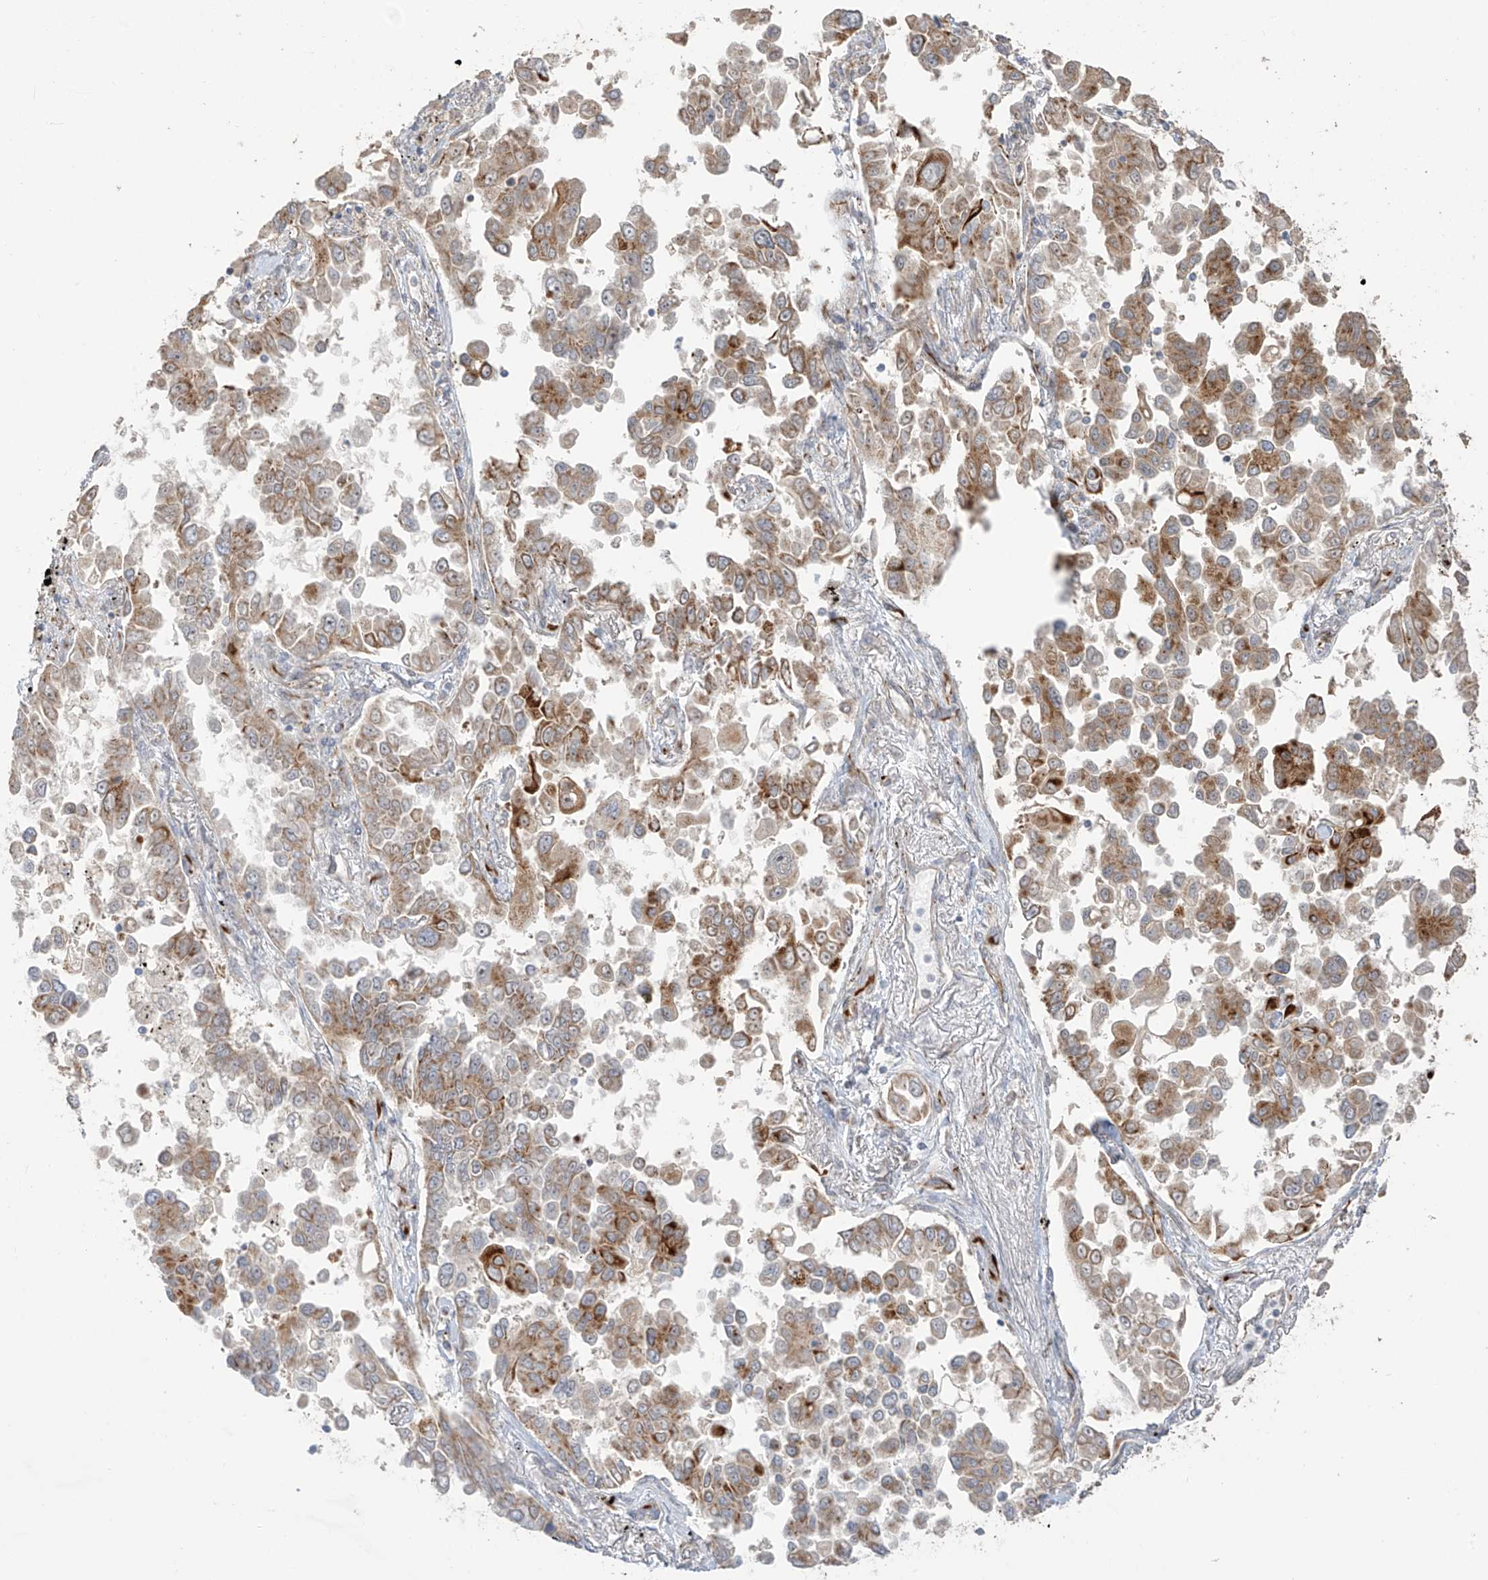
{"staining": {"intensity": "moderate", "quantity": ">75%", "location": "cytoplasmic/membranous"}, "tissue": "lung cancer", "cell_type": "Tumor cells", "image_type": "cancer", "snomed": [{"axis": "morphology", "description": "Adenocarcinoma, NOS"}, {"axis": "topography", "description": "Lung"}], "caption": "Protein staining of lung cancer (adenocarcinoma) tissue shows moderate cytoplasmic/membranous positivity in approximately >75% of tumor cells.", "gene": "DCDC2", "patient": {"sex": "female", "age": 67}}